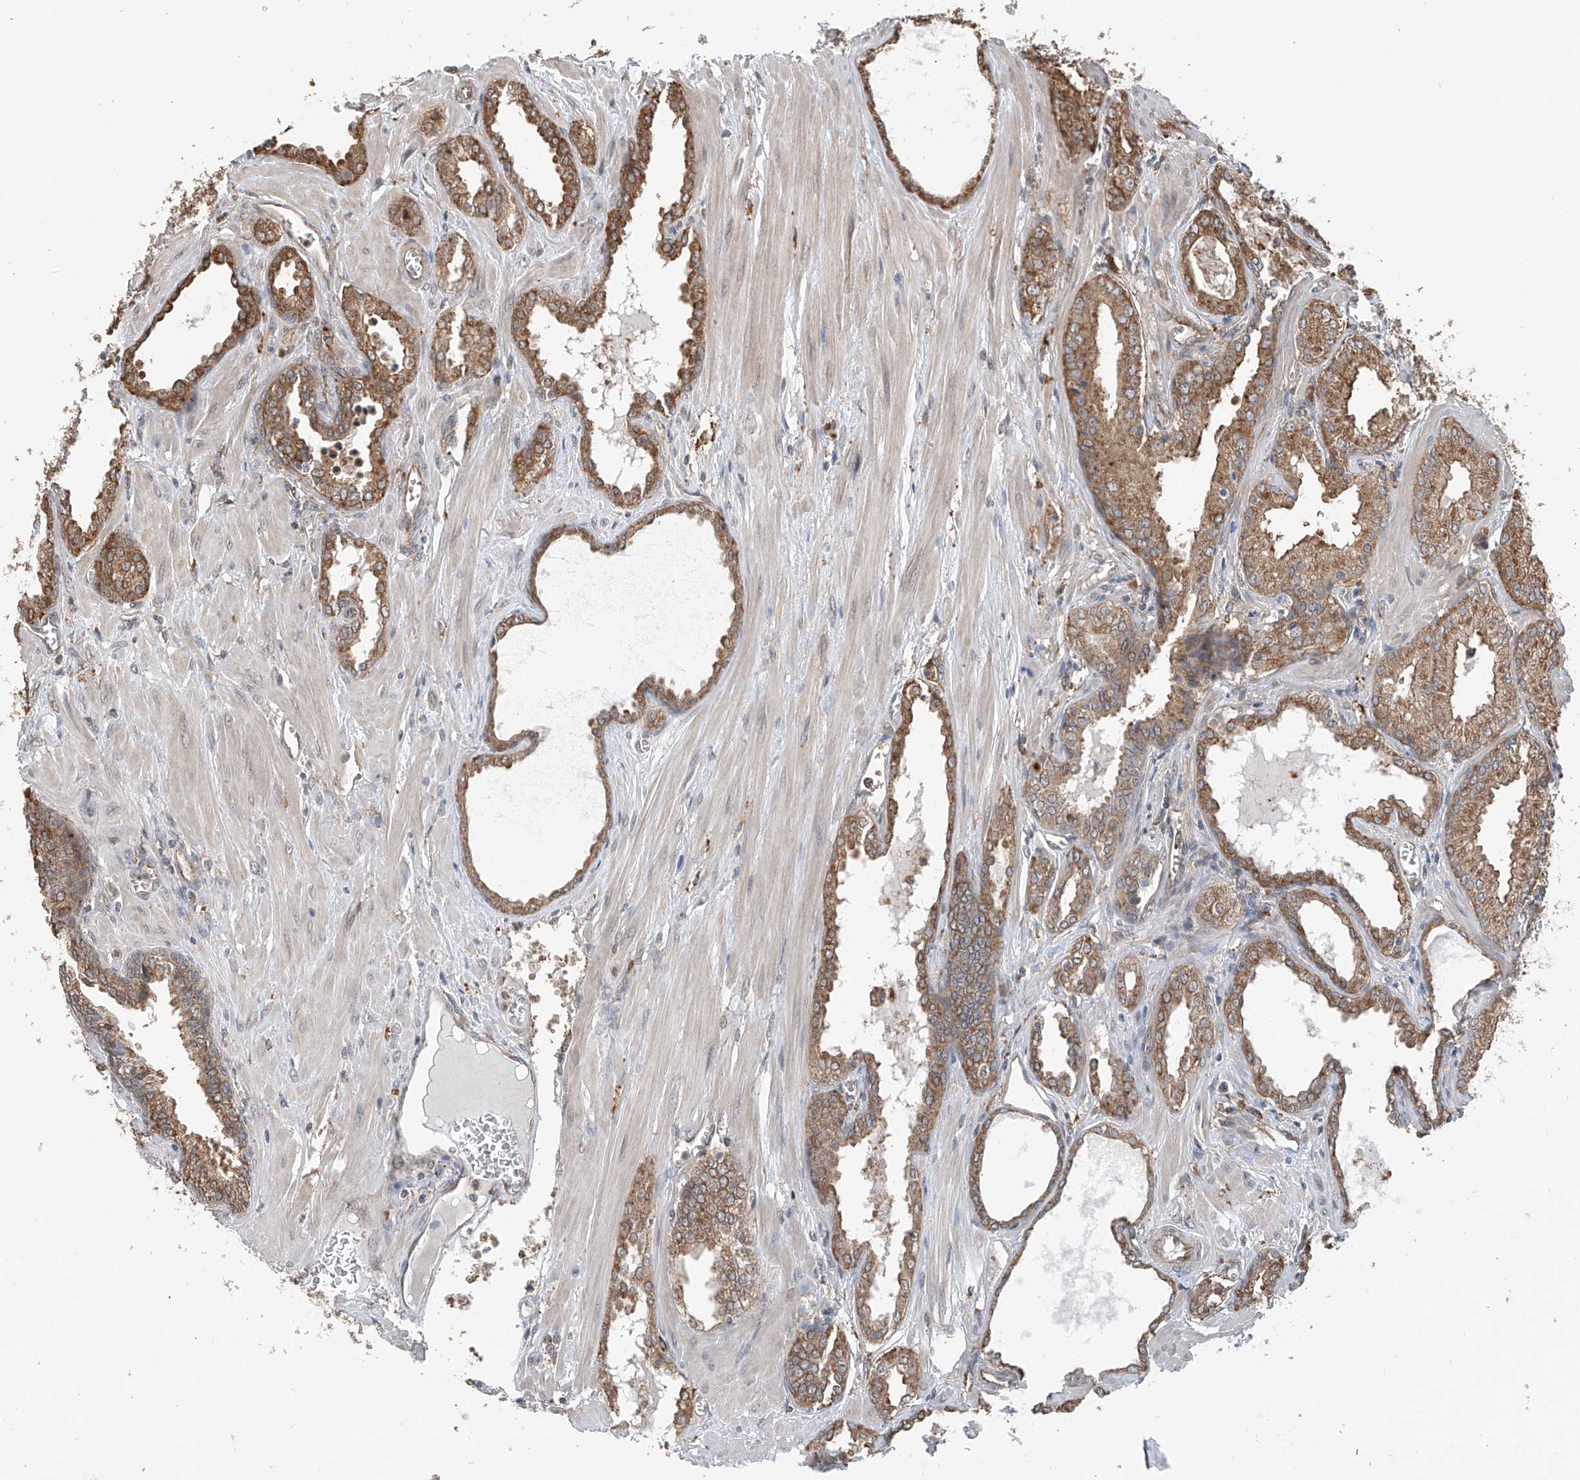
{"staining": {"intensity": "moderate", "quantity": ">75%", "location": "cytoplasmic/membranous"}, "tissue": "prostate cancer", "cell_type": "Tumor cells", "image_type": "cancer", "snomed": [{"axis": "morphology", "description": "Adenocarcinoma, Low grade"}, {"axis": "topography", "description": "Prostate"}], "caption": "IHC (DAB (3,3'-diaminobenzidine)) staining of adenocarcinoma (low-grade) (prostate) reveals moderate cytoplasmic/membranous protein staining in about >75% of tumor cells. (Brightfield microscopy of DAB IHC at high magnification).", "gene": "ZNF189", "patient": {"sex": "male", "age": 67}}